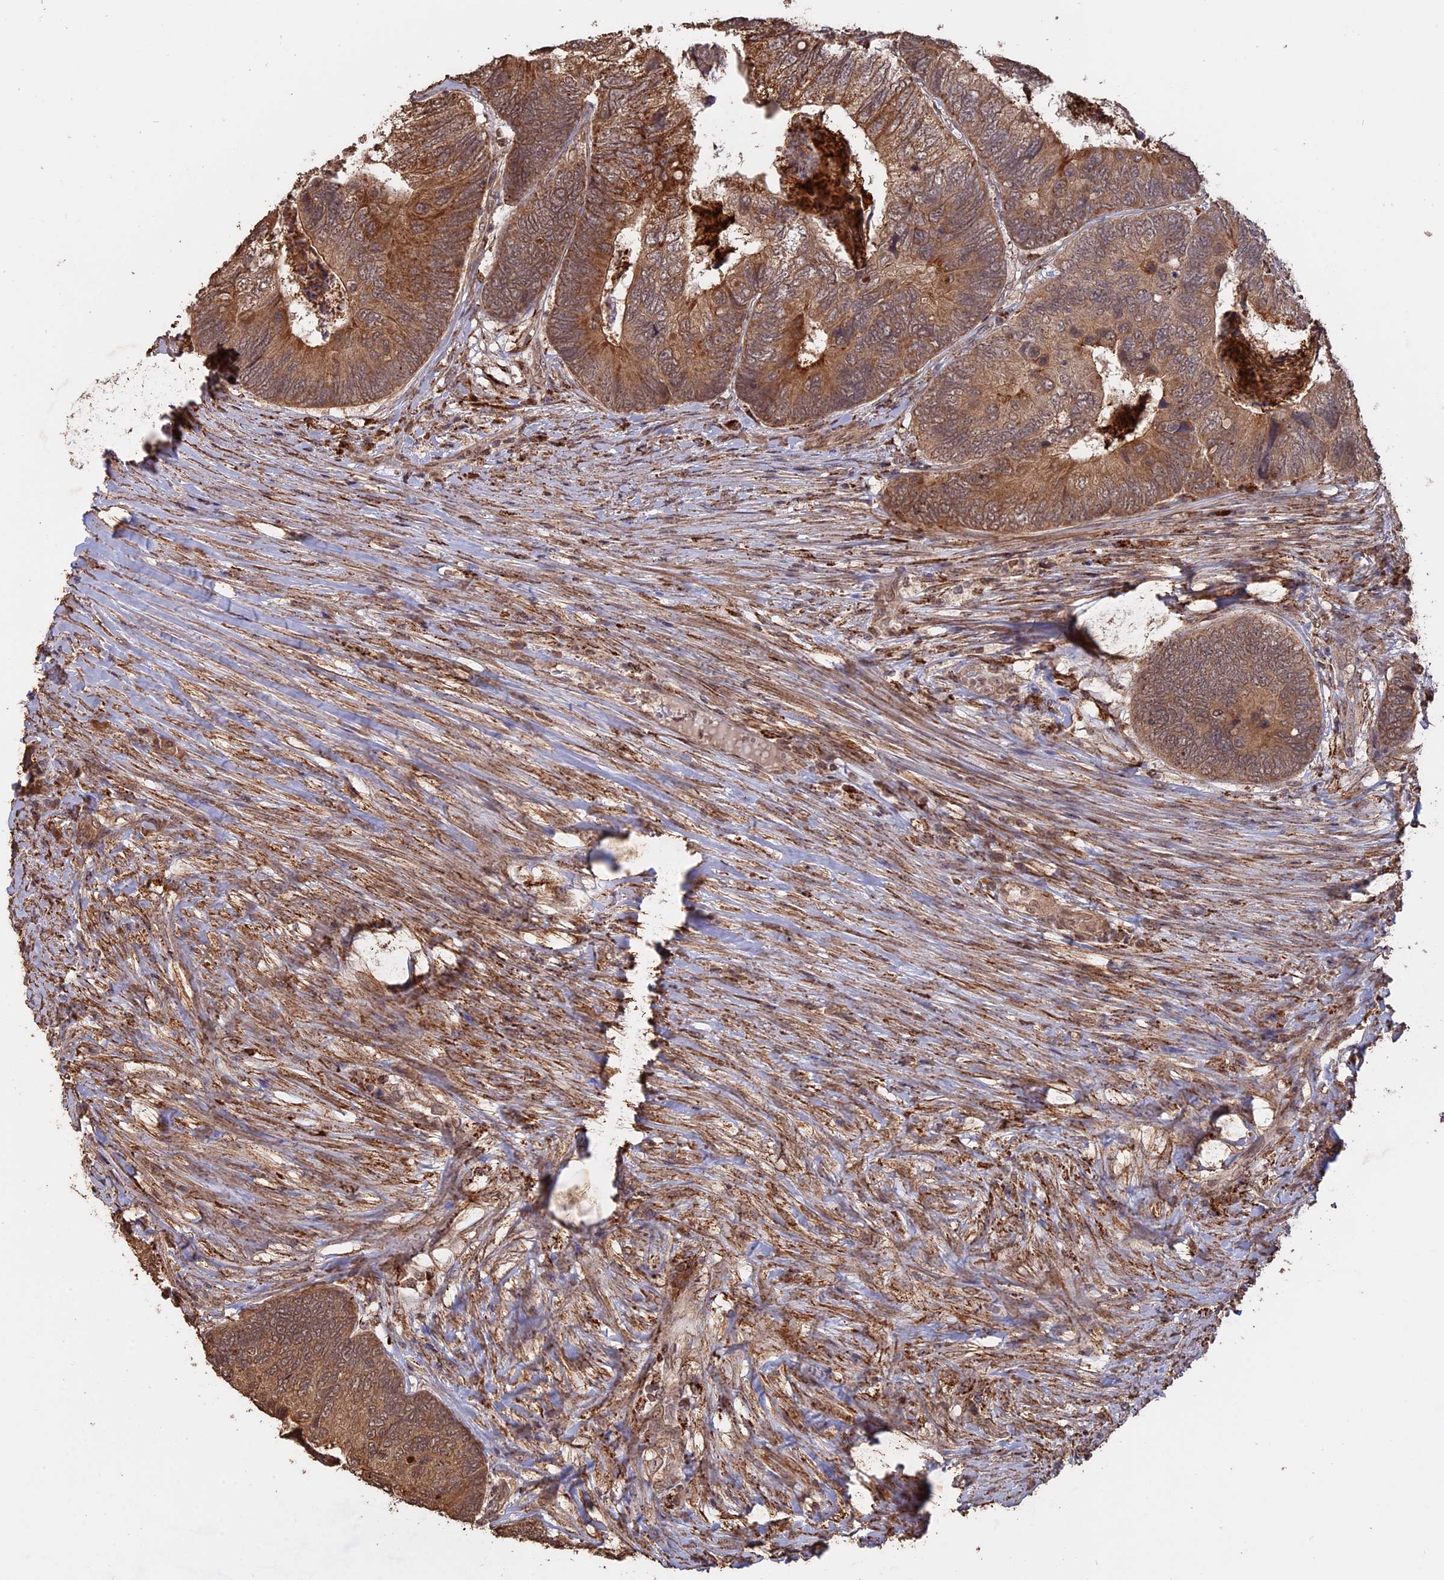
{"staining": {"intensity": "moderate", "quantity": ">75%", "location": "cytoplasmic/membranous,nuclear"}, "tissue": "colorectal cancer", "cell_type": "Tumor cells", "image_type": "cancer", "snomed": [{"axis": "morphology", "description": "Adenocarcinoma, NOS"}, {"axis": "topography", "description": "Colon"}], "caption": "An image showing moderate cytoplasmic/membranous and nuclear expression in about >75% of tumor cells in colorectal cancer (adenocarcinoma), as visualized by brown immunohistochemical staining.", "gene": "FAM210B", "patient": {"sex": "female", "age": 67}}